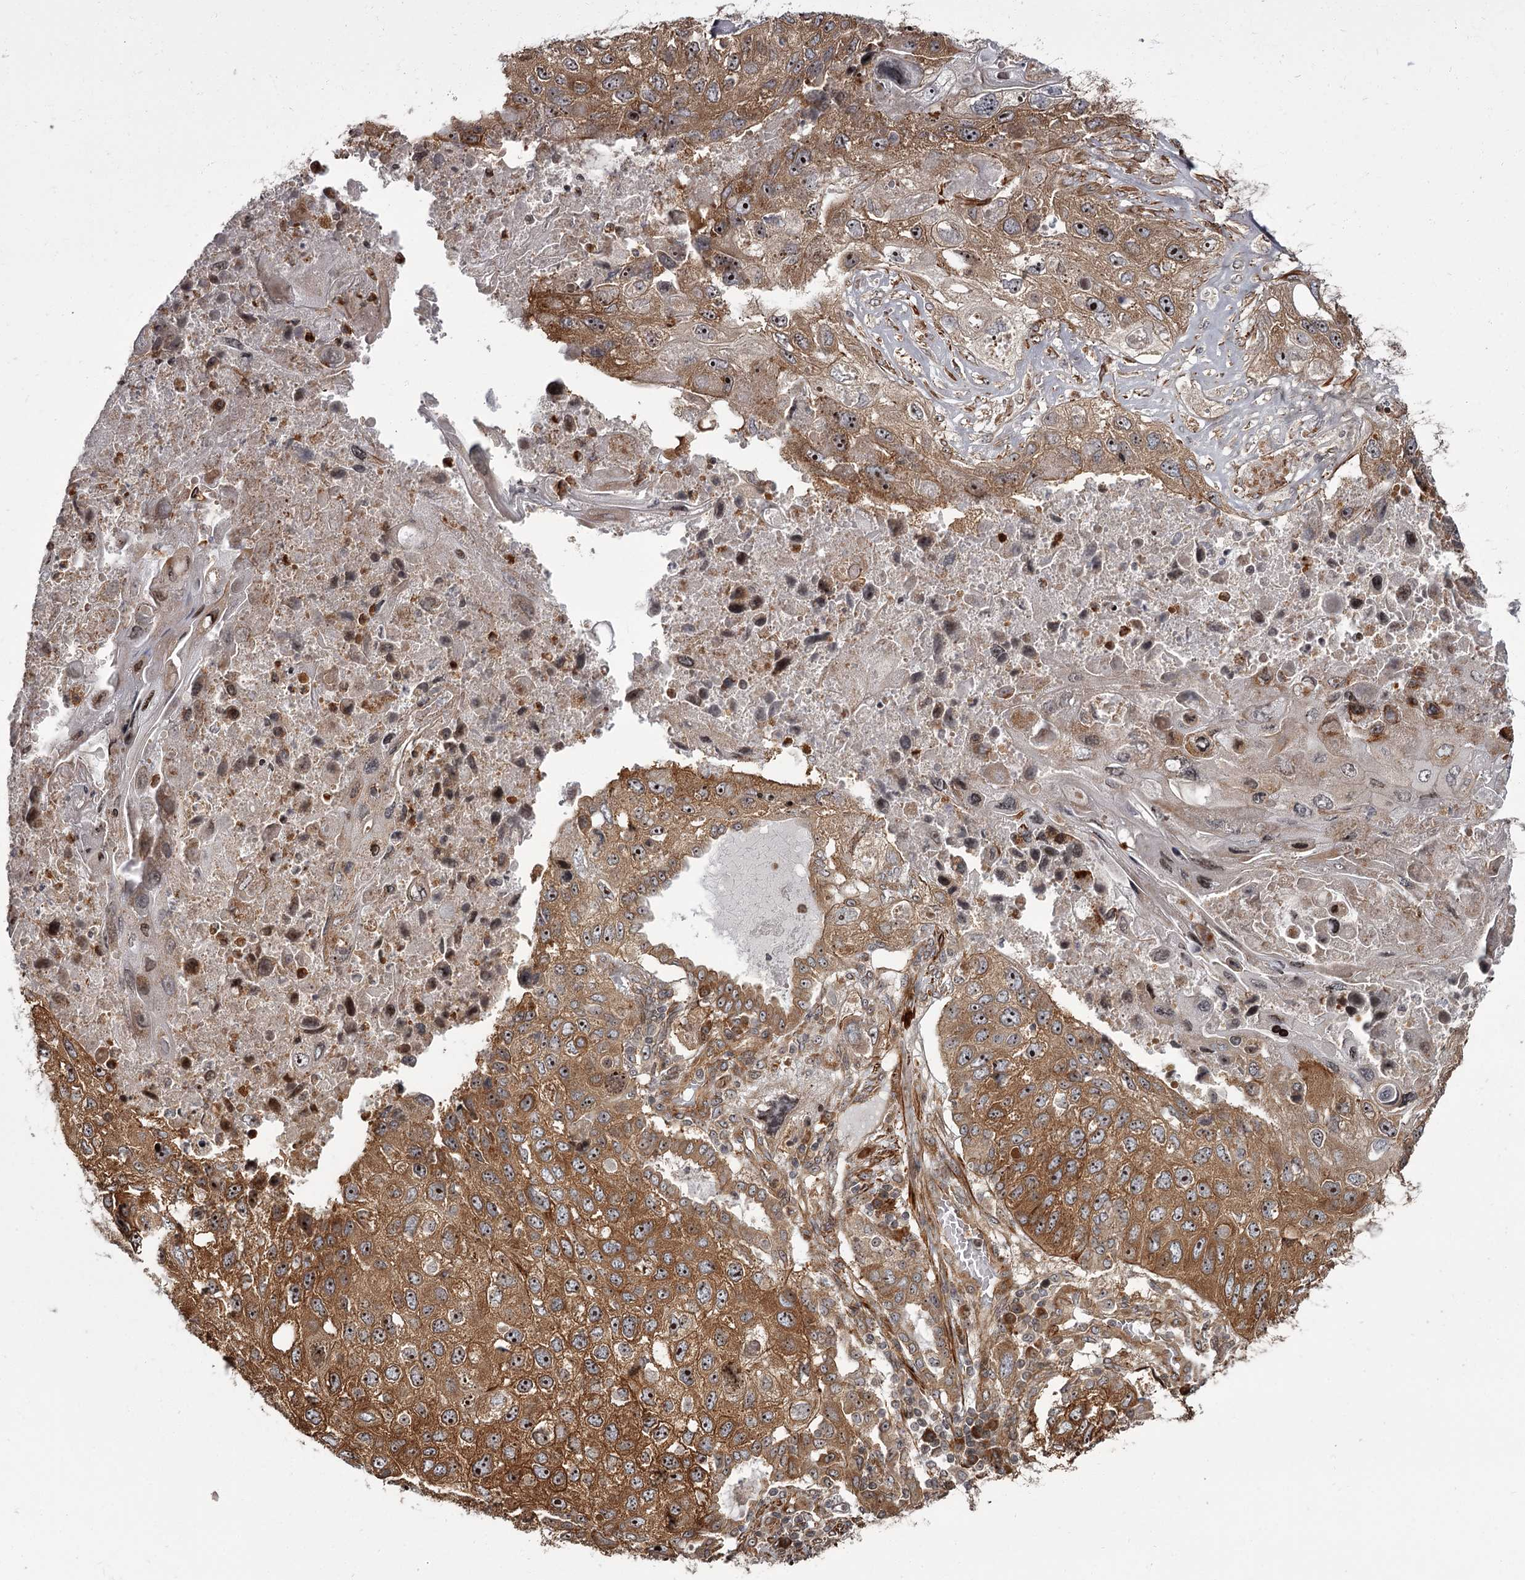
{"staining": {"intensity": "moderate", "quantity": ">75%", "location": "cytoplasmic/membranous,nuclear"}, "tissue": "lung cancer", "cell_type": "Tumor cells", "image_type": "cancer", "snomed": [{"axis": "morphology", "description": "Squamous cell carcinoma, NOS"}, {"axis": "topography", "description": "Lung"}], "caption": "The immunohistochemical stain highlights moderate cytoplasmic/membranous and nuclear expression in tumor cells of lung cancer (squamous cell carcinoma) tissue.", "gene": "THAP9", "patient": {"sex": "male", "age": 61}}